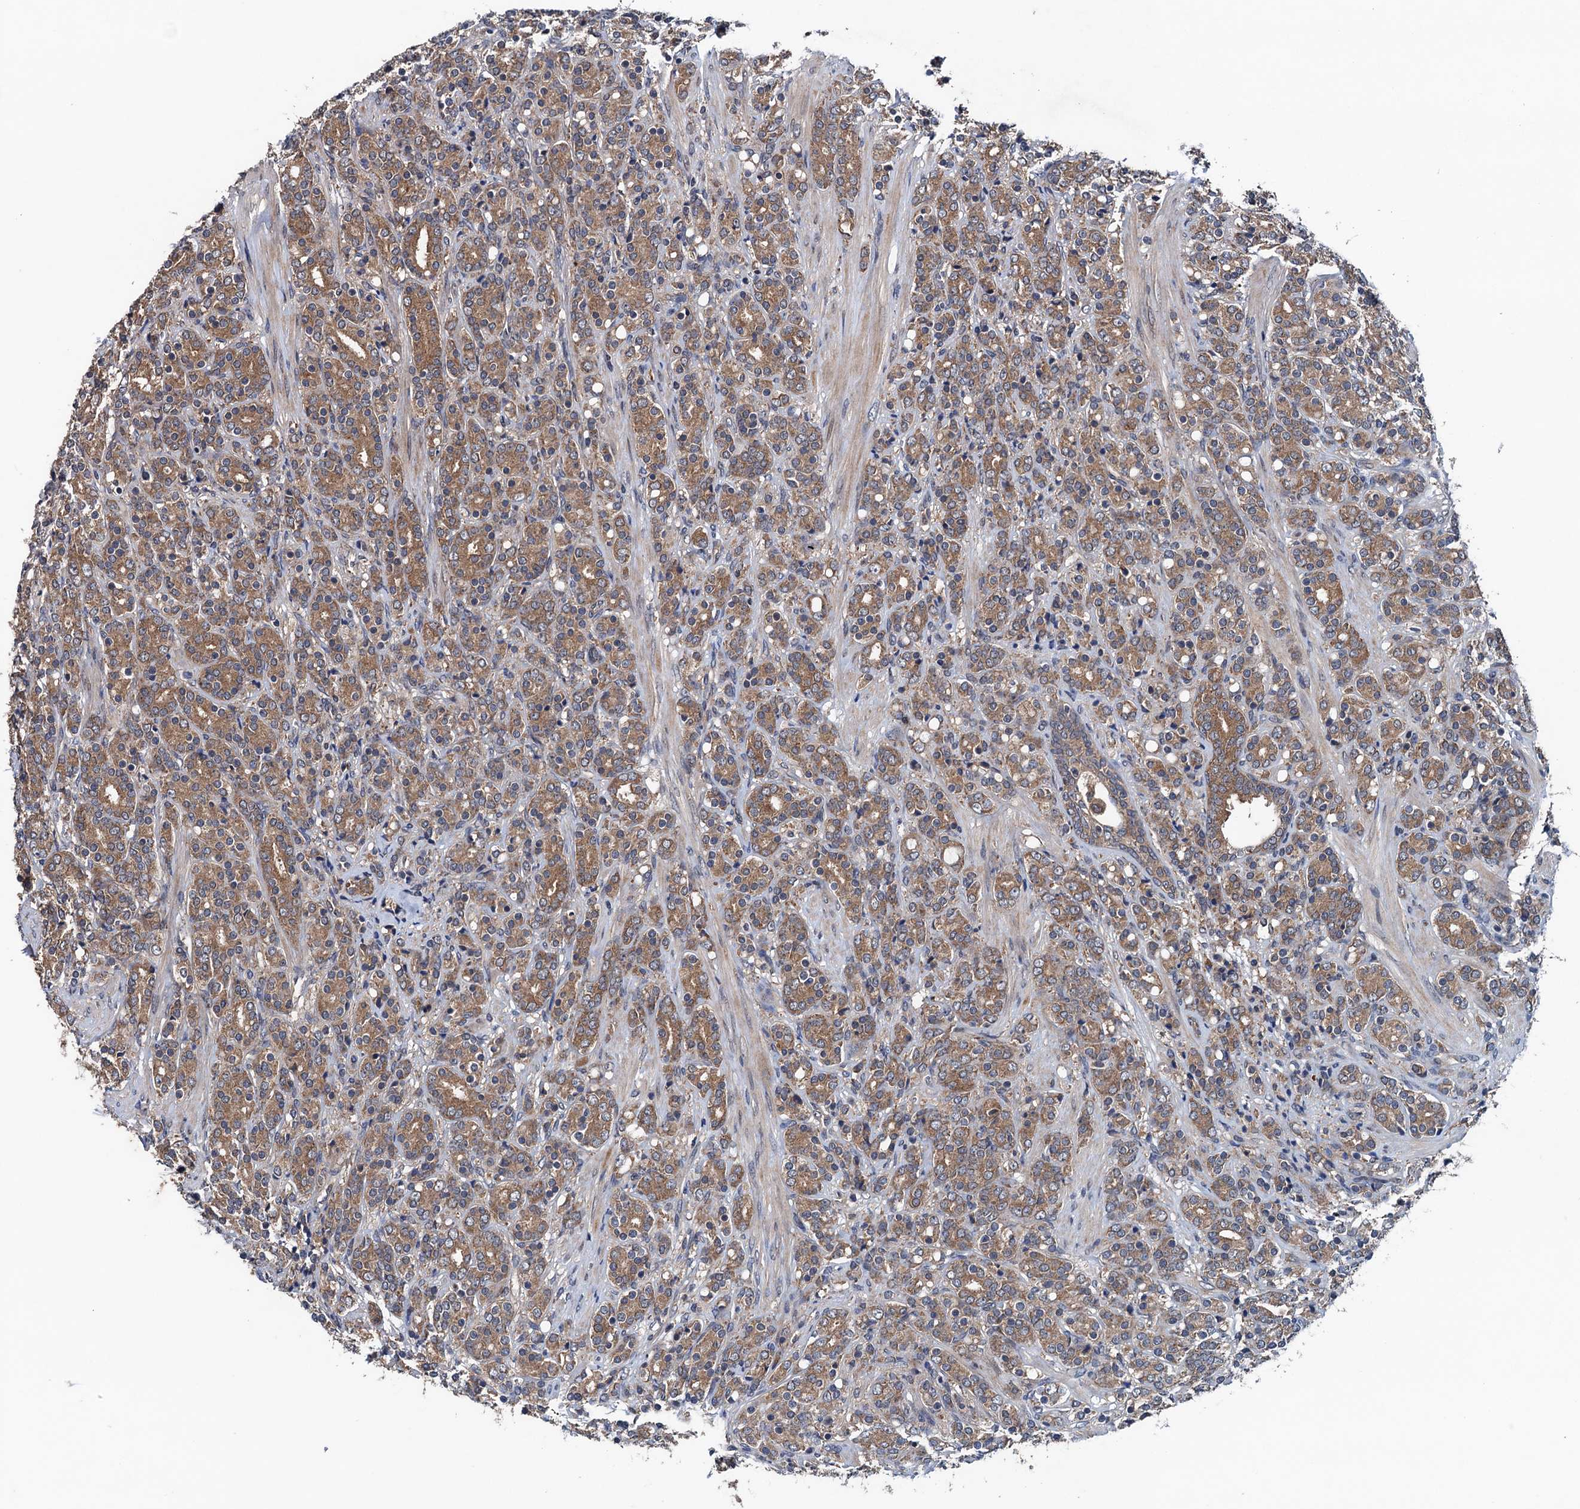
{"staining": {"intensity": "moderate", "quantity": ">75%", "location": "cytoplasmic/membranous"}, "tissue": "prostate cancer", "cell_type": "Tumor cells", "image_type": "cancer", "snomed": [{"axis": "morphology", "description": "Adenocarcinoma, High grade"}, {"axis": "topography", "description": "Prostate"}], "caption": "Tumor cells exhibit medium levels of moderate cytoplasmic/membranous staining in about >75% of cells in human adenocarcinoma (high-grade) (prostate). Immunohistochemistry stains the protein in brown and the nuclei are stained blue.", "gene": "BLTP3B", "patient": {"sex": "male", "age": 62}}